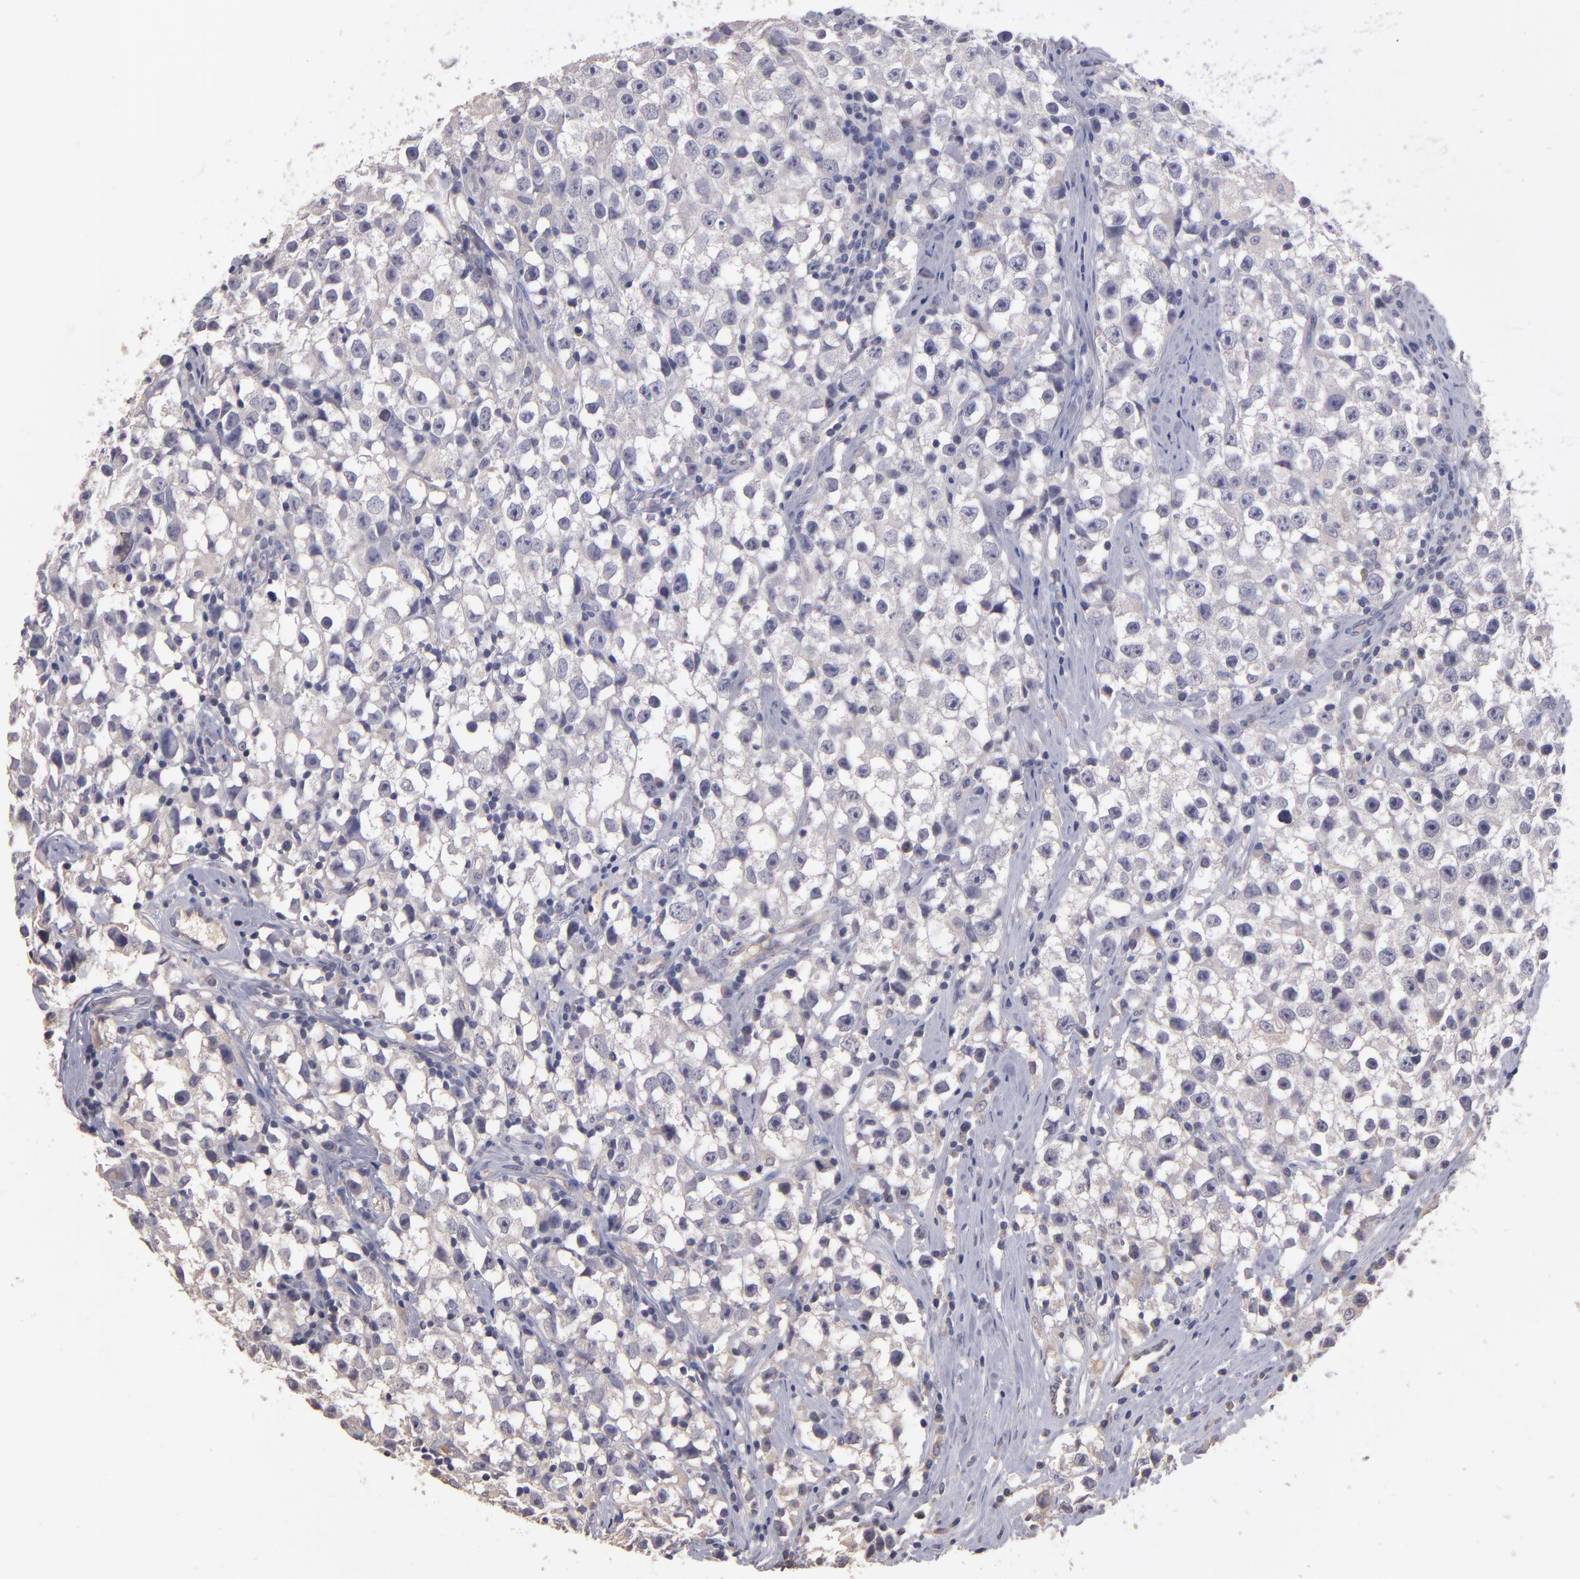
{"staining": {"intensity": "negative", "quantity": "none", "location": "none"}, "tissue": "testis cancer", "cell_type": "Tumor cells", "image_type": "cancer", "snomed": [{"axis": "morphology", "description": "Seminoma, NOS"}, {"axis": "topography", "description": "Testis"}], "caption": "High power microscopy histopathology image of an immunohistochemistry (IHC) histopathology image of testis cancer, revealing no significant positivity in tumor cells. Brightfield microscopy of immunohistochemistry stained with DAB (3,3'-diaminobenzidine) (brown) and hematoxylin (blue), captured at high magnification.", "gene": "GNAZ", "patient": {"sex": "male", "age": 35}}